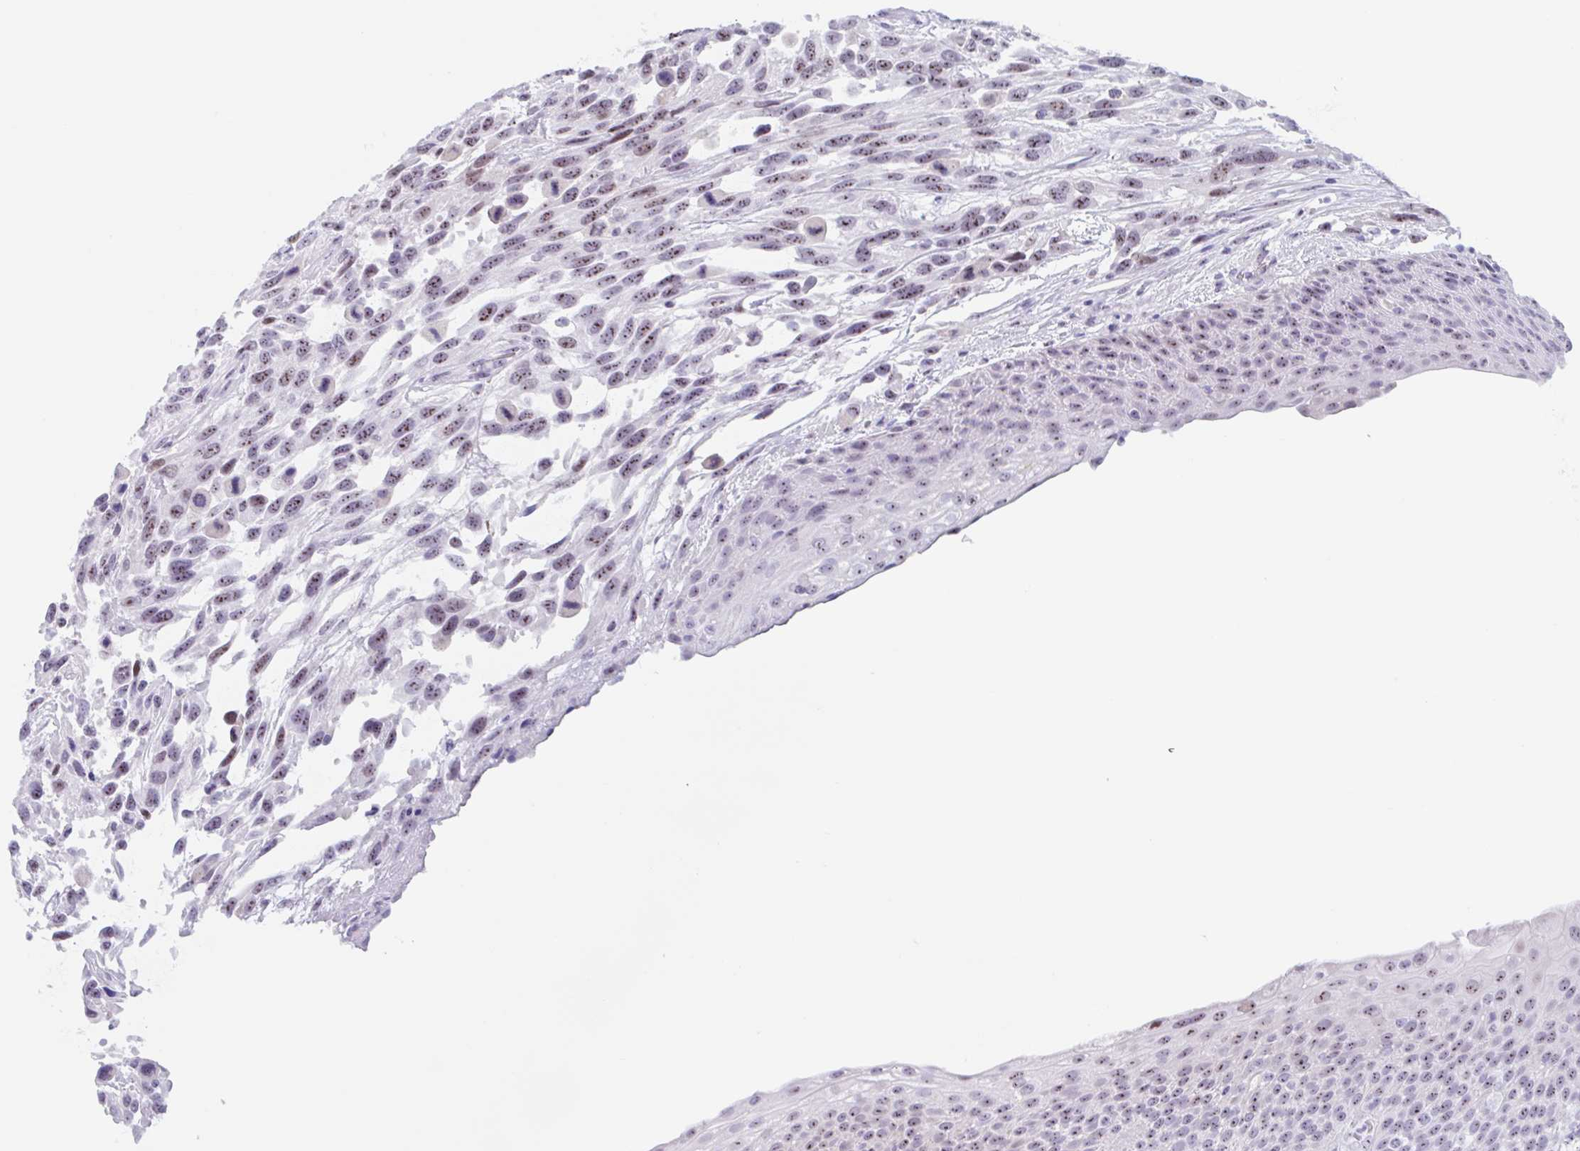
{"staining": {"intensity": "moderate", "quantity": ">75%", "location": "nuclear"}, "tissue": "urothelial cancer", "cell_type": "Tumor cells", "image_type": "cancer", "snomed": [{"axis": "morphology", "description": "Urothelial carcinoma, High grade"}, {"axis": "topography", "description": "Urinary bladder"}], "caption": "High-magnification brightfield microscopy of urothelial cancer stained with DAB (3,3'-diaminobenzidine) (brown) and counterstained with hematoxylin (blue). tumor cells exhibit moderate nuclear staining is identified in approximately>75% of cells.", "gene": "LENG9", "patient": {"sex": "female", "age": 70}}